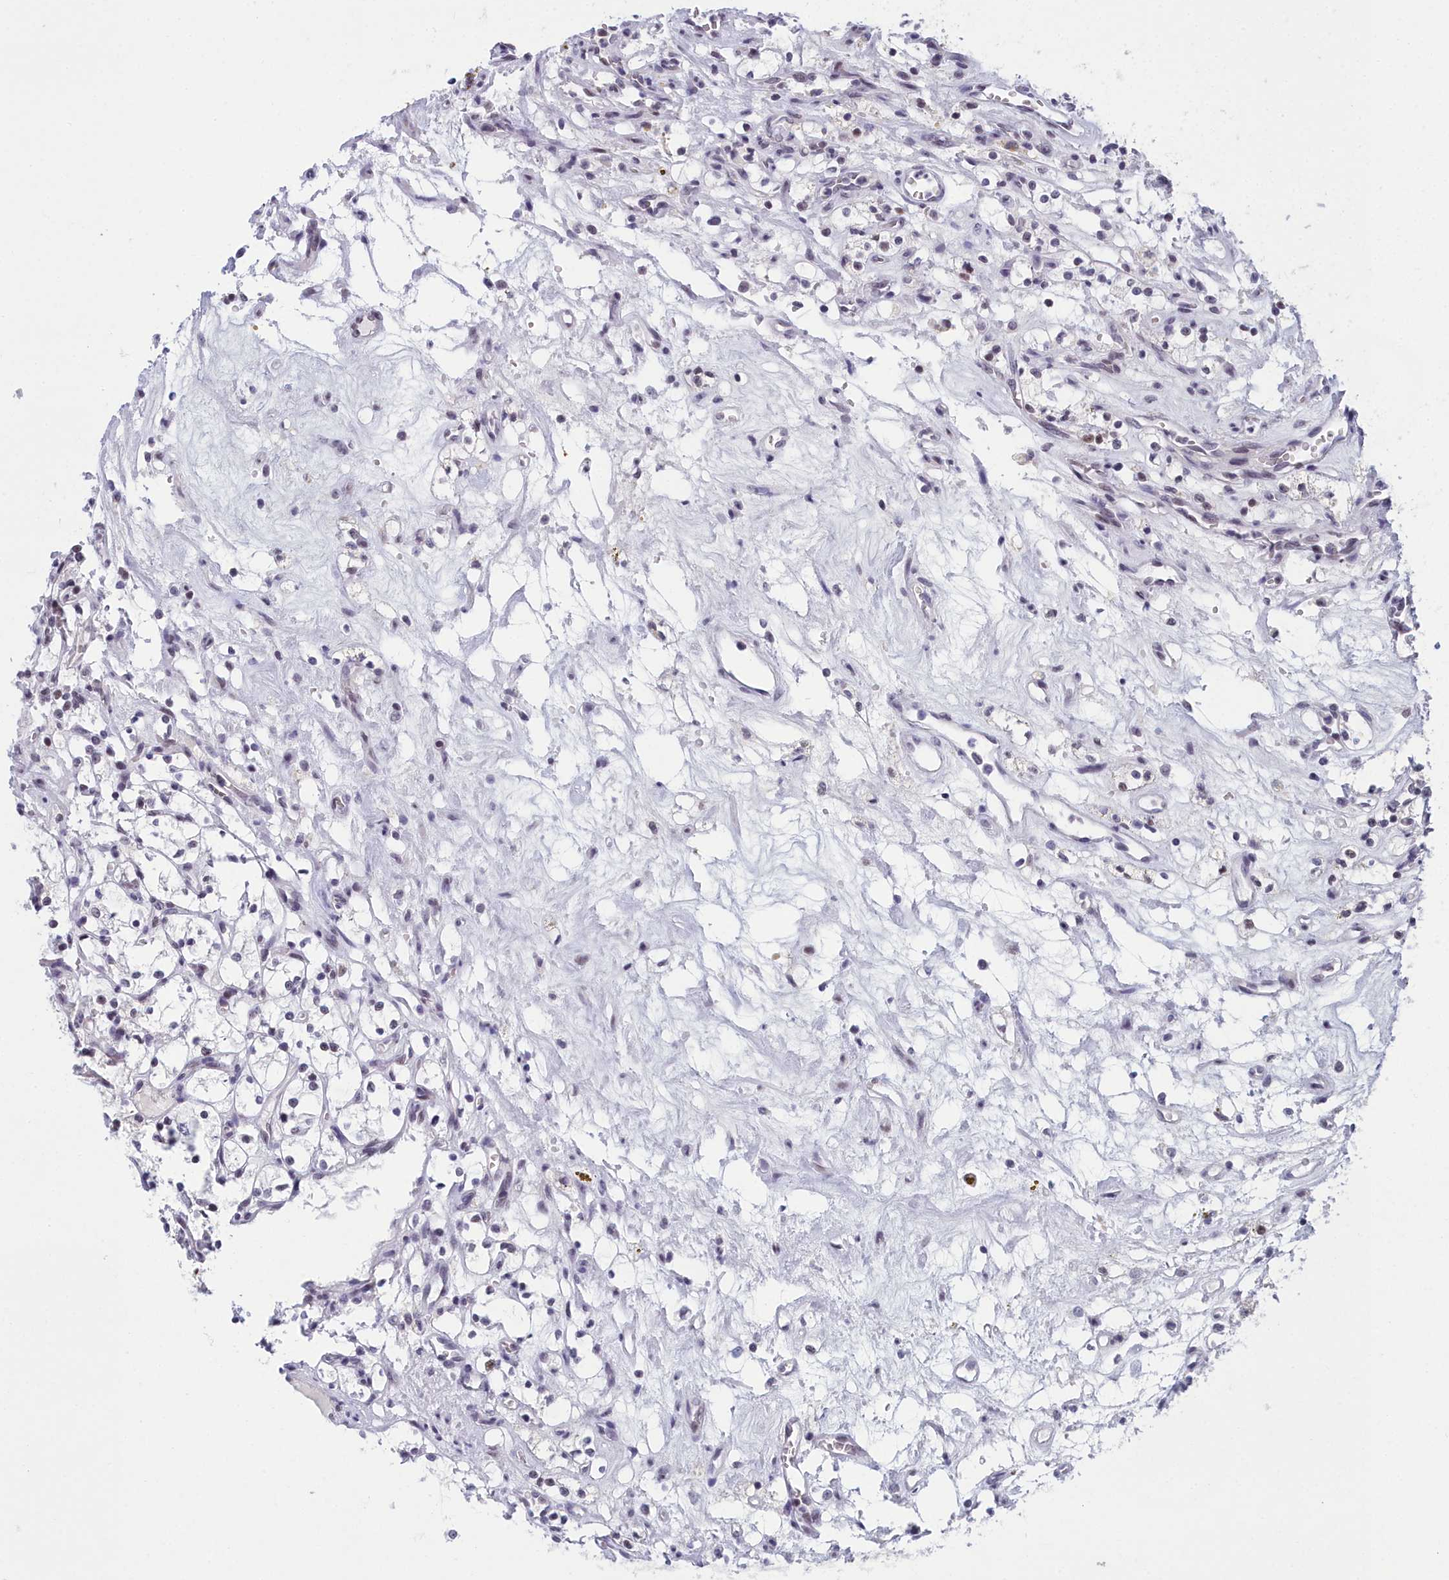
{"staining": {"intensity": "negative", "quantity": "none", "location": "none"}, "tissue": "renal cancer", "cell_type": "Tumor cells", "image_type": "cancer", "snomed": [{"axis": "morphology", "description": "Adenocarcinoma, NOS"}, {"axis": "topography", "description": "Kidney"}], "caption": "Protein analysis of adenocarcinoma (renal) exhibits no significant positivity in tumor cells.", "gene": "CCDC97", "patient": {"sex": "female", "age": 69}}